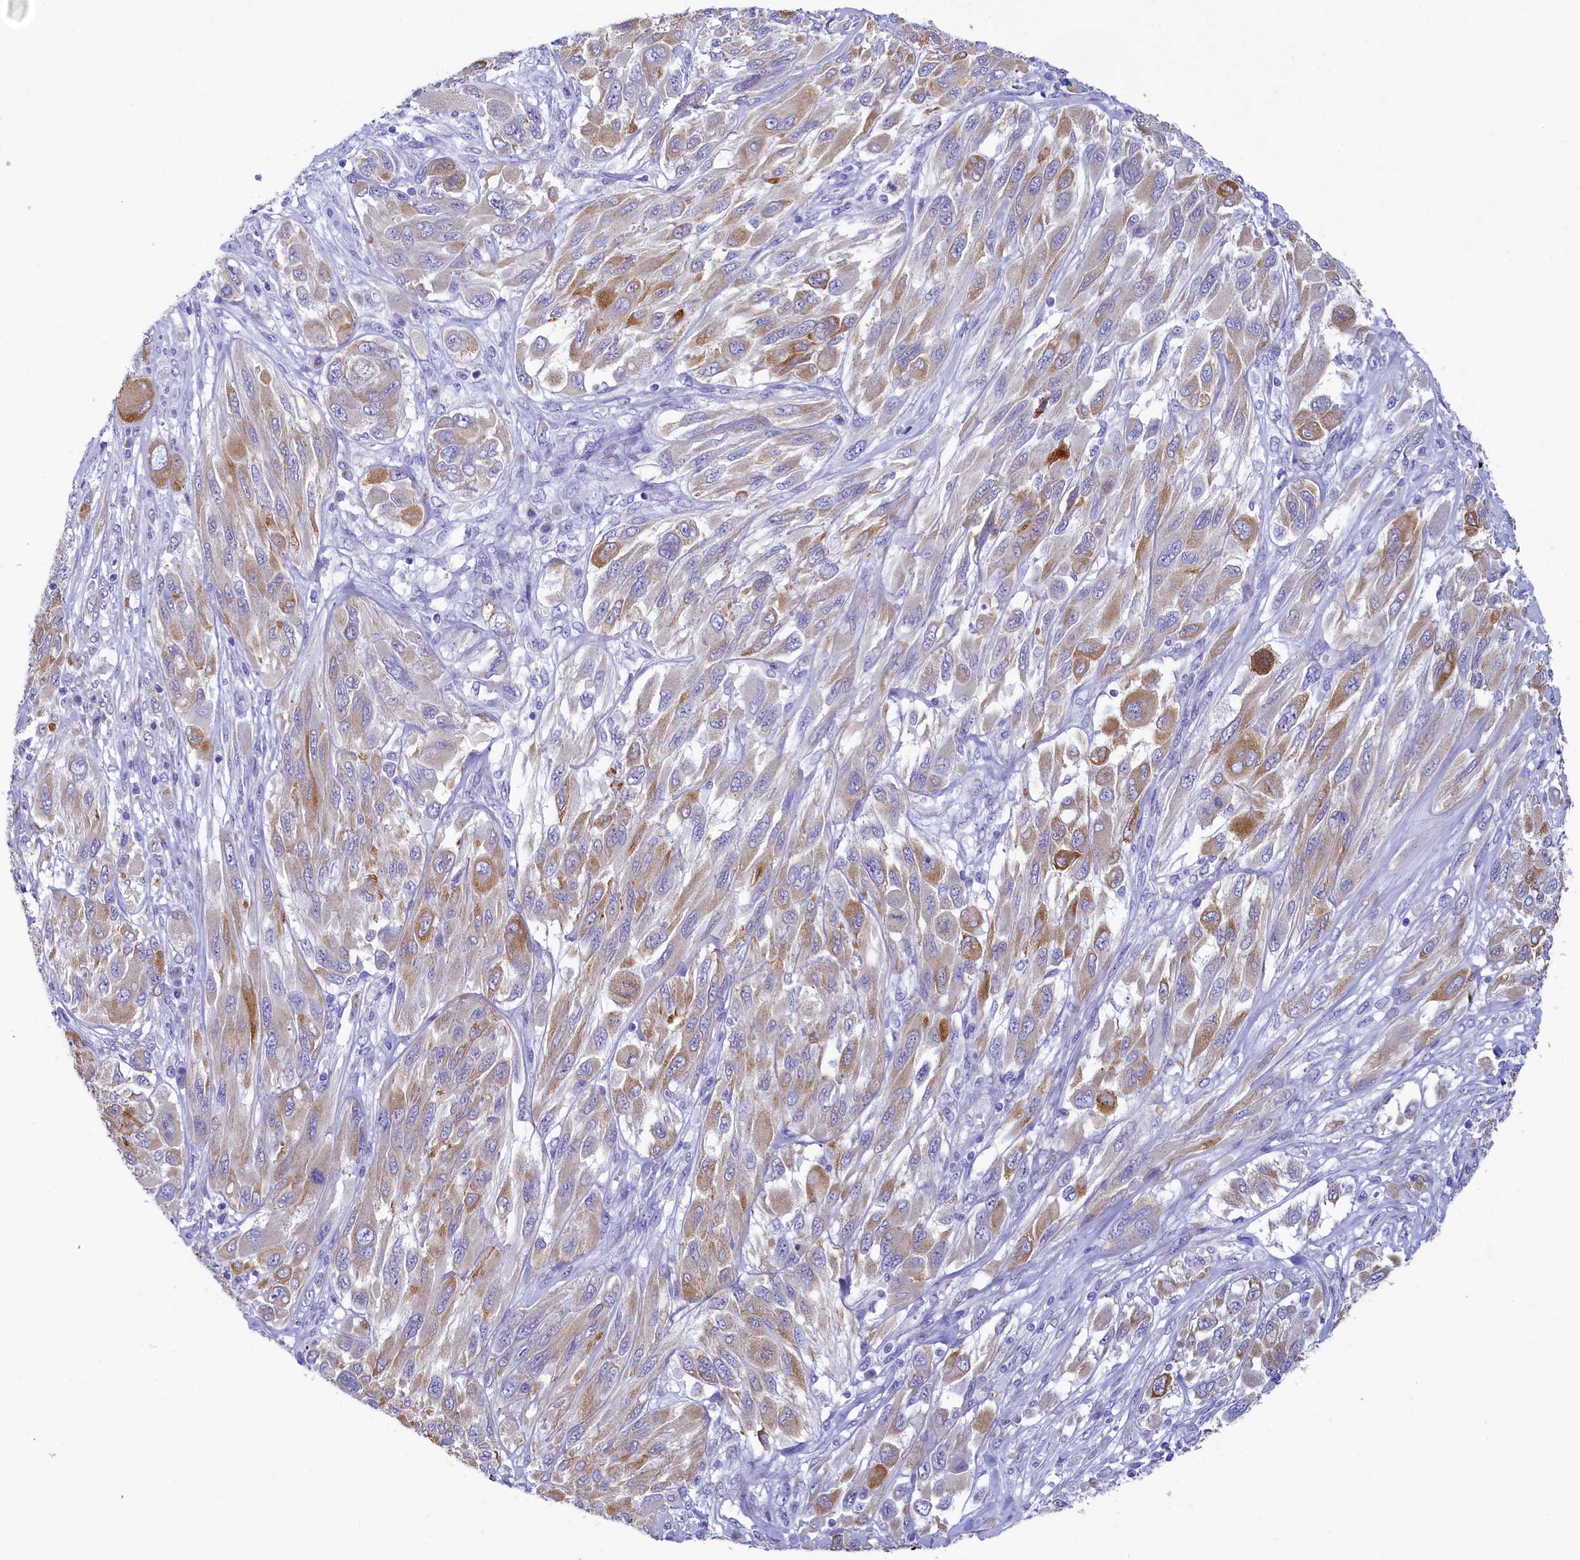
{"staining": {"intensity": "weak", "quantity": "25%-75%", "location": "cytoplasmic/membranous"}, "tissue": "melanoma", "cell_type": "Tumor cells", "image_type": "cancer", "snomed": [{"axis": "morphology", "description": "Malignant melanoma, NOS"}, {"axis": "topography", "description": "Skin"}], "caption": "IHC (DAB) staining of malignant melanoma exhibits weak cytoplasmic/membranous protein staining in approximately 25%-75% of tumor cells.", "gene": "SKA3", "patient": {"sex": "female", "age": 91}}